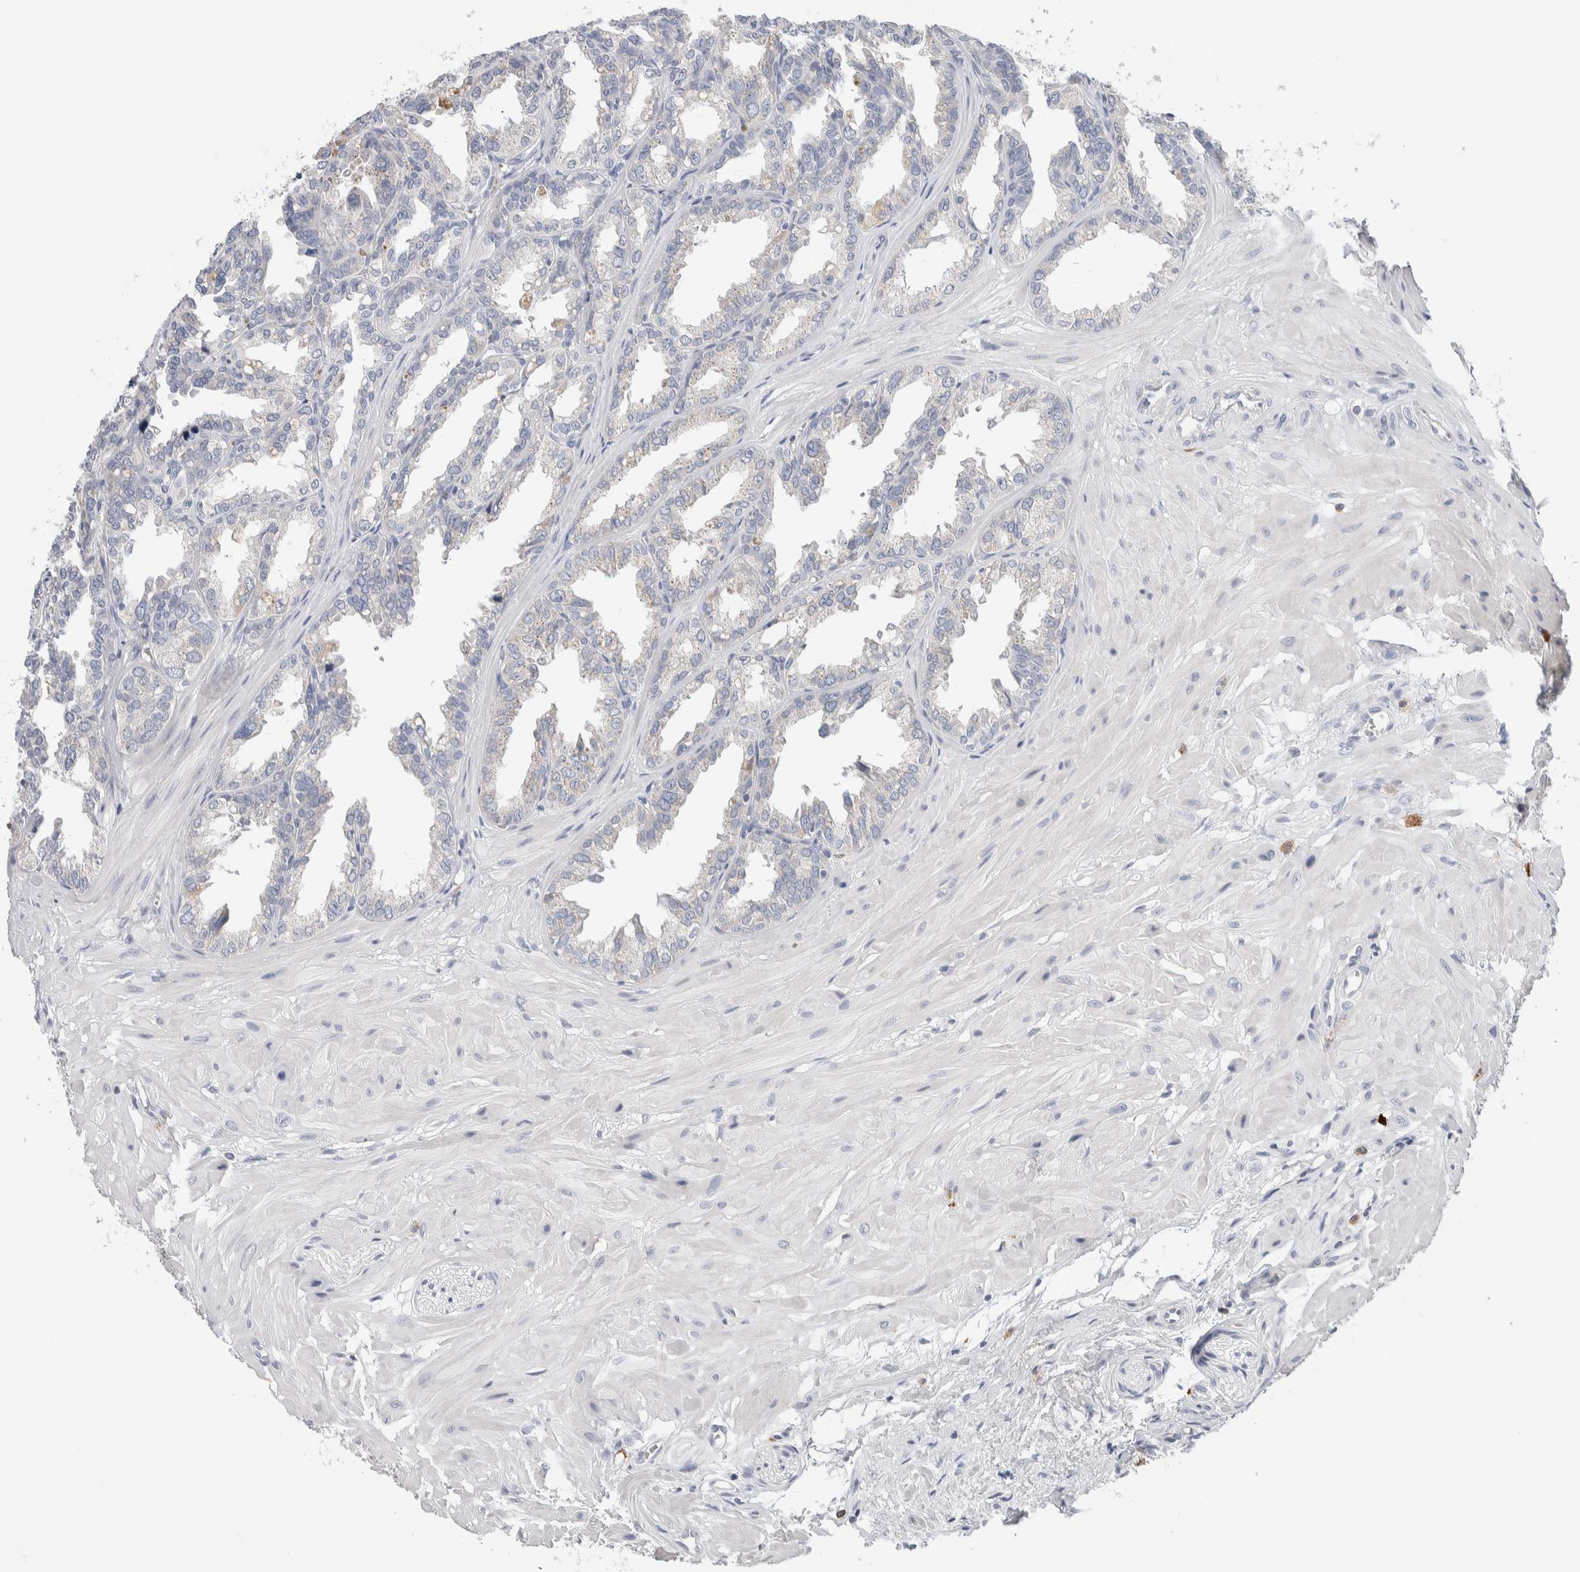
{"staining": {"intensity": "negative", "quantity": "none", "location": "none"}, "tissue": "seminal vesicle", "cell_type": "Glandular cells", "image_type": "normal", "snomed": [{"axis": "morphology", "description": "Normal tissue, NOS"}, {"axis": "topography", "description": "Prostate"}, {"axis": "topography", "description": "Seminal veicle"}], "caption": "Immunohistochemical staining of benign human seminal vesicle displays no significant expression in glandular cells.", "gene": "SCN2A", "patient": {"sex": "male", "age": 51}}